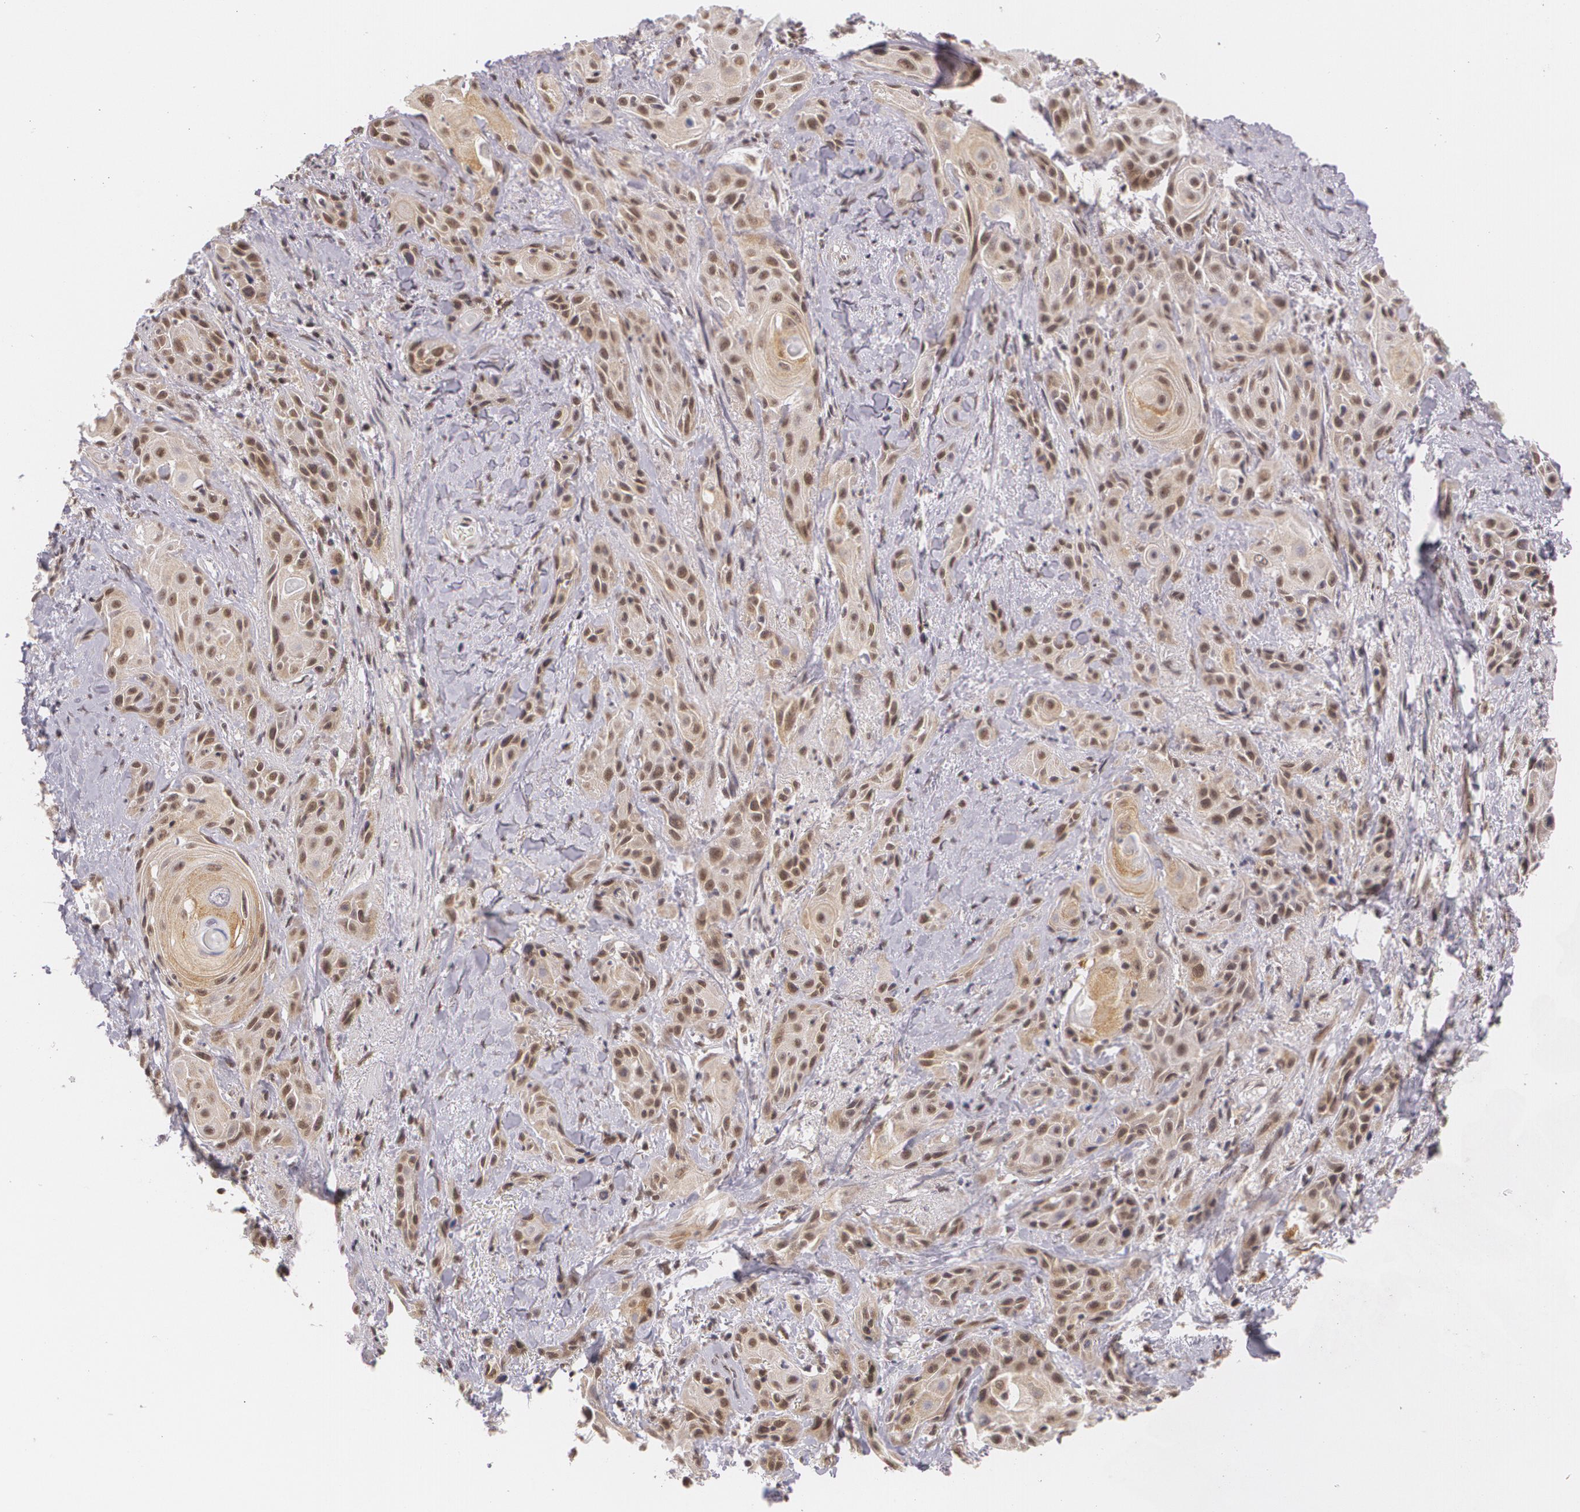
{"staining": {"intensity": "moderate", "quantity": ">75%", "location": "cytoplasmic/membranous,nuclear"}, "tissue": "skin cancer", "cell_type": "Tumor cells", "image_type": "cancer", "snomed": [{"axis": "morphology", "description": "Squamous cell carcinoma, NOS"}, {"axis": "topography", "description": "Skin"}, {"axis": "topography", "description": "Anal"}], "caption": "High-power microscopy captured an immunohistochemistry (IHC) histopathology image of skin cancer, revealing moderate cytoplasmic/membranous and nuclear staining in about >75% of tumor cells.", "gene": "ALX1", "patient": {"sex": "male", "age": 64}}